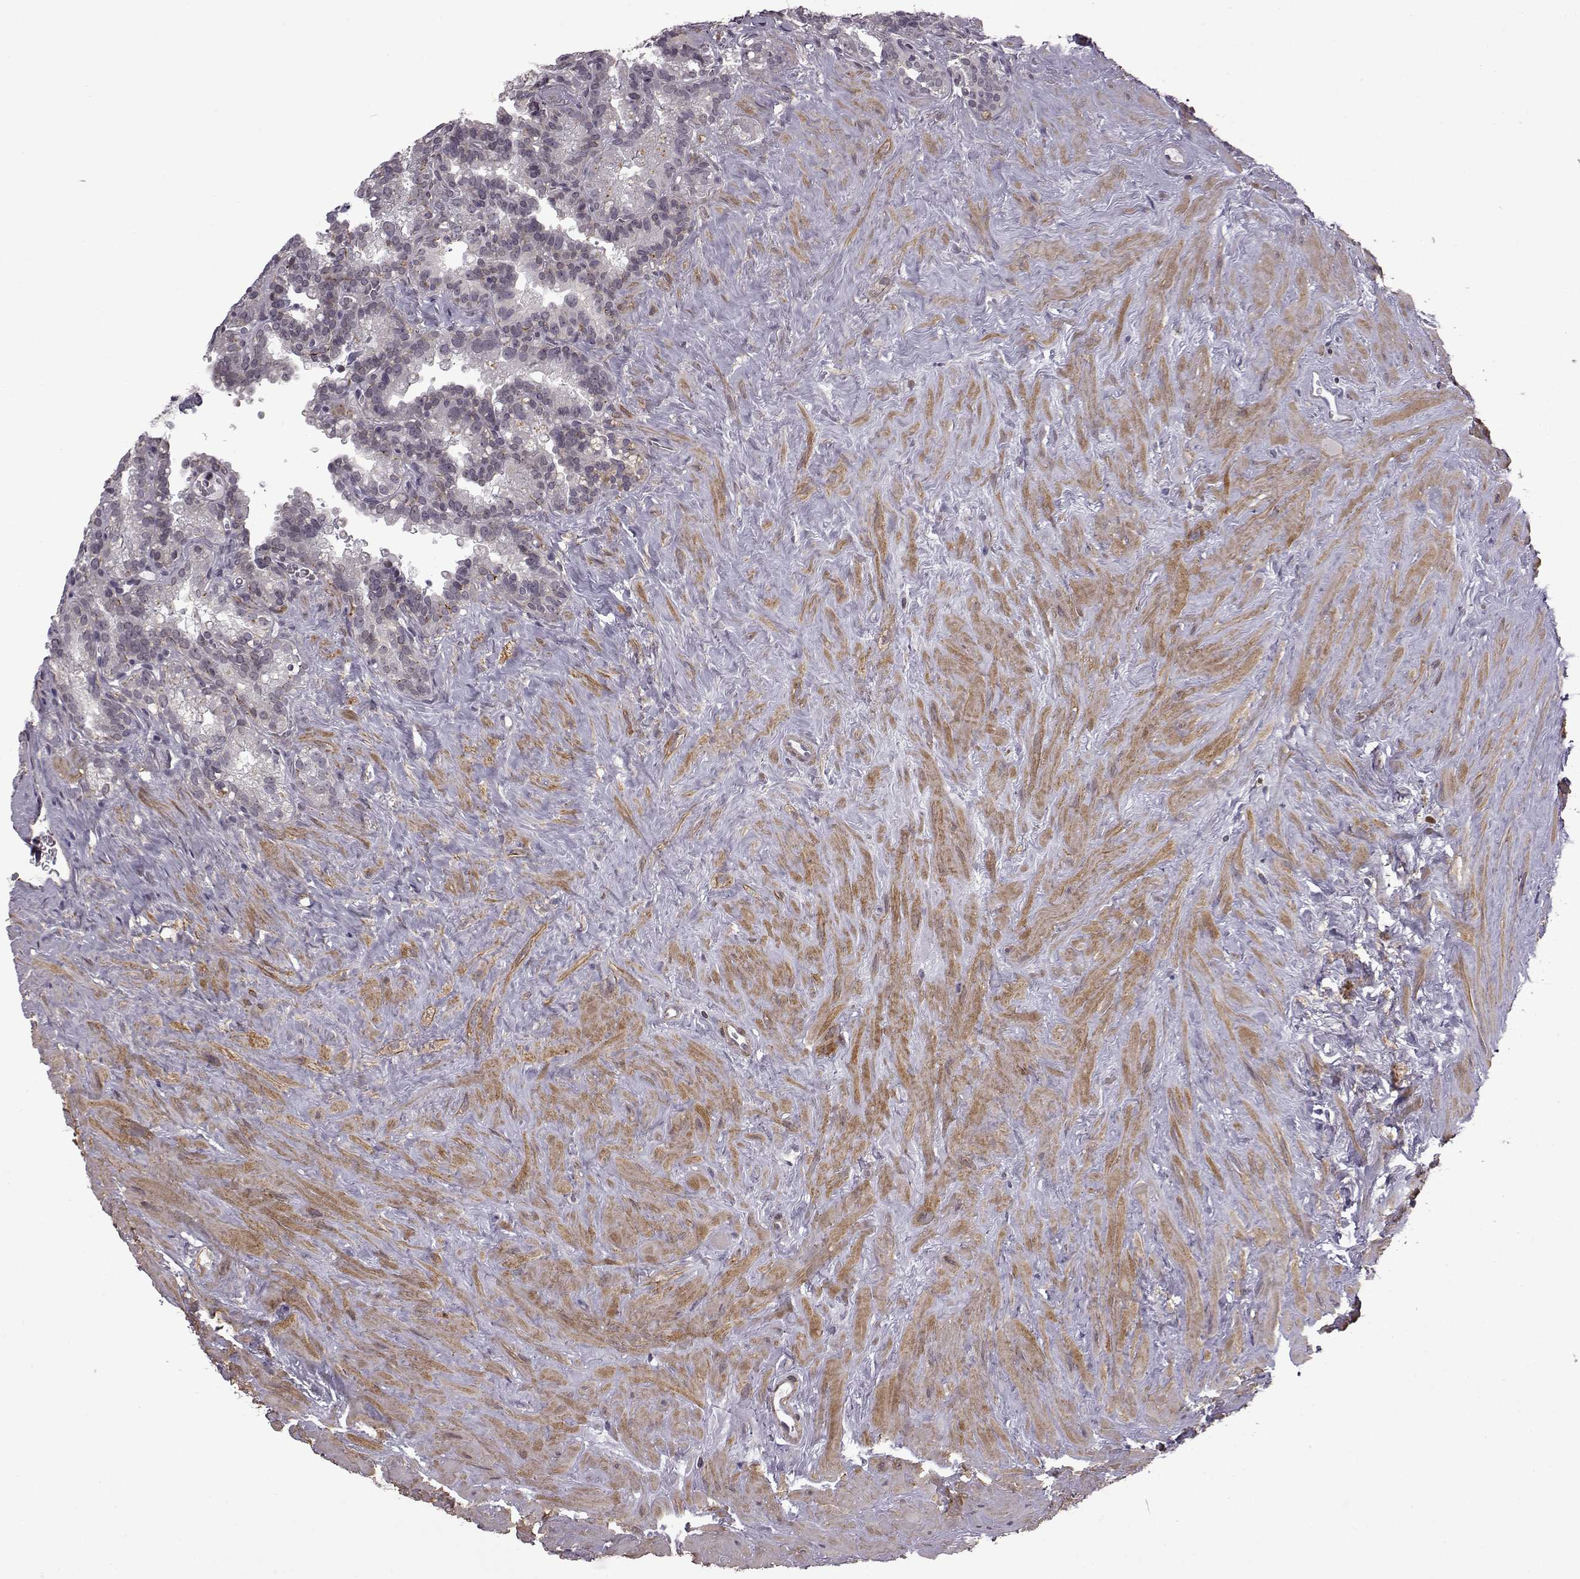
{"staining": {"intensity": "negative", "quantity": "none", "location": "none"}, "tissue": "seminal vesicle", "cell_type": "Glandular cells", "image_type": "normal", "snomed": [{"axis": "morphology", "description": "Normal tissue, NOS"}, {"axis": "topography", "description": "Seminal veicle"}], "caption": "This is an IHC micrograph of normal seminal vesicle. There is no staining in glandular cells.", "gene": "SYNPO2", "patient": {"sex": "male", "age": 71}}